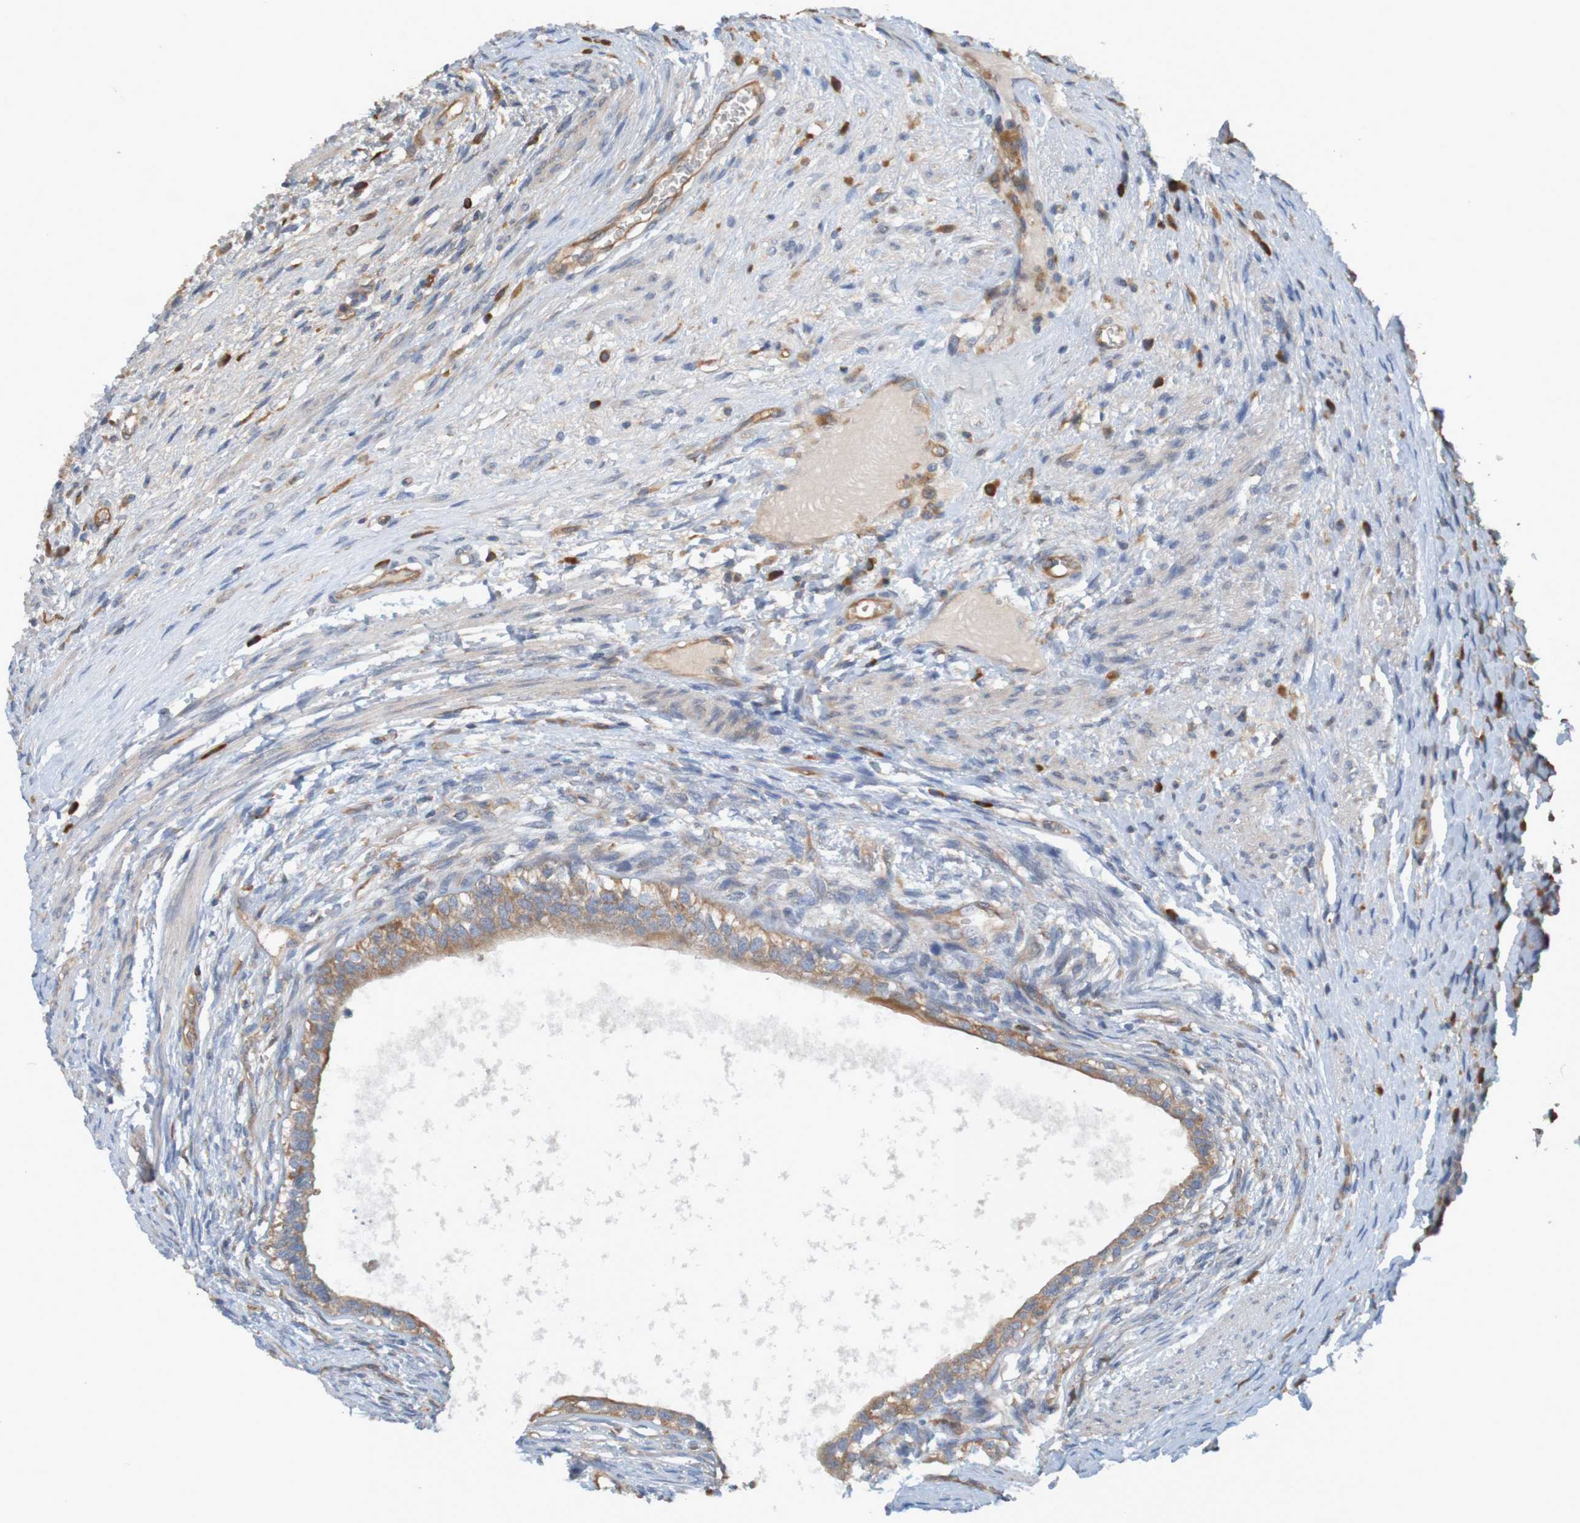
{"staining": {"intensity": "moderate", "quantity": ">75%", "location": "cytoplasmic/membranous"}, "tissue": "testis cancer", "cell_type": "Tumor cells", "image_type": "cancer", "snomed": [{"axis": "morphology", "description": "Carcinoma, Embryonal, NOS"}, {"axis": "topography", "description": "Testis"}], "caption": "There is medium levels of moderate cytoplasmic/membranous staining in tumor cells of testis cancer (embryonal carcinoma), as demonstrated by immunohistochemical staining (brown color).", "gene": "DNAJC4", "patient": {"sex": "male", "age": 26}}